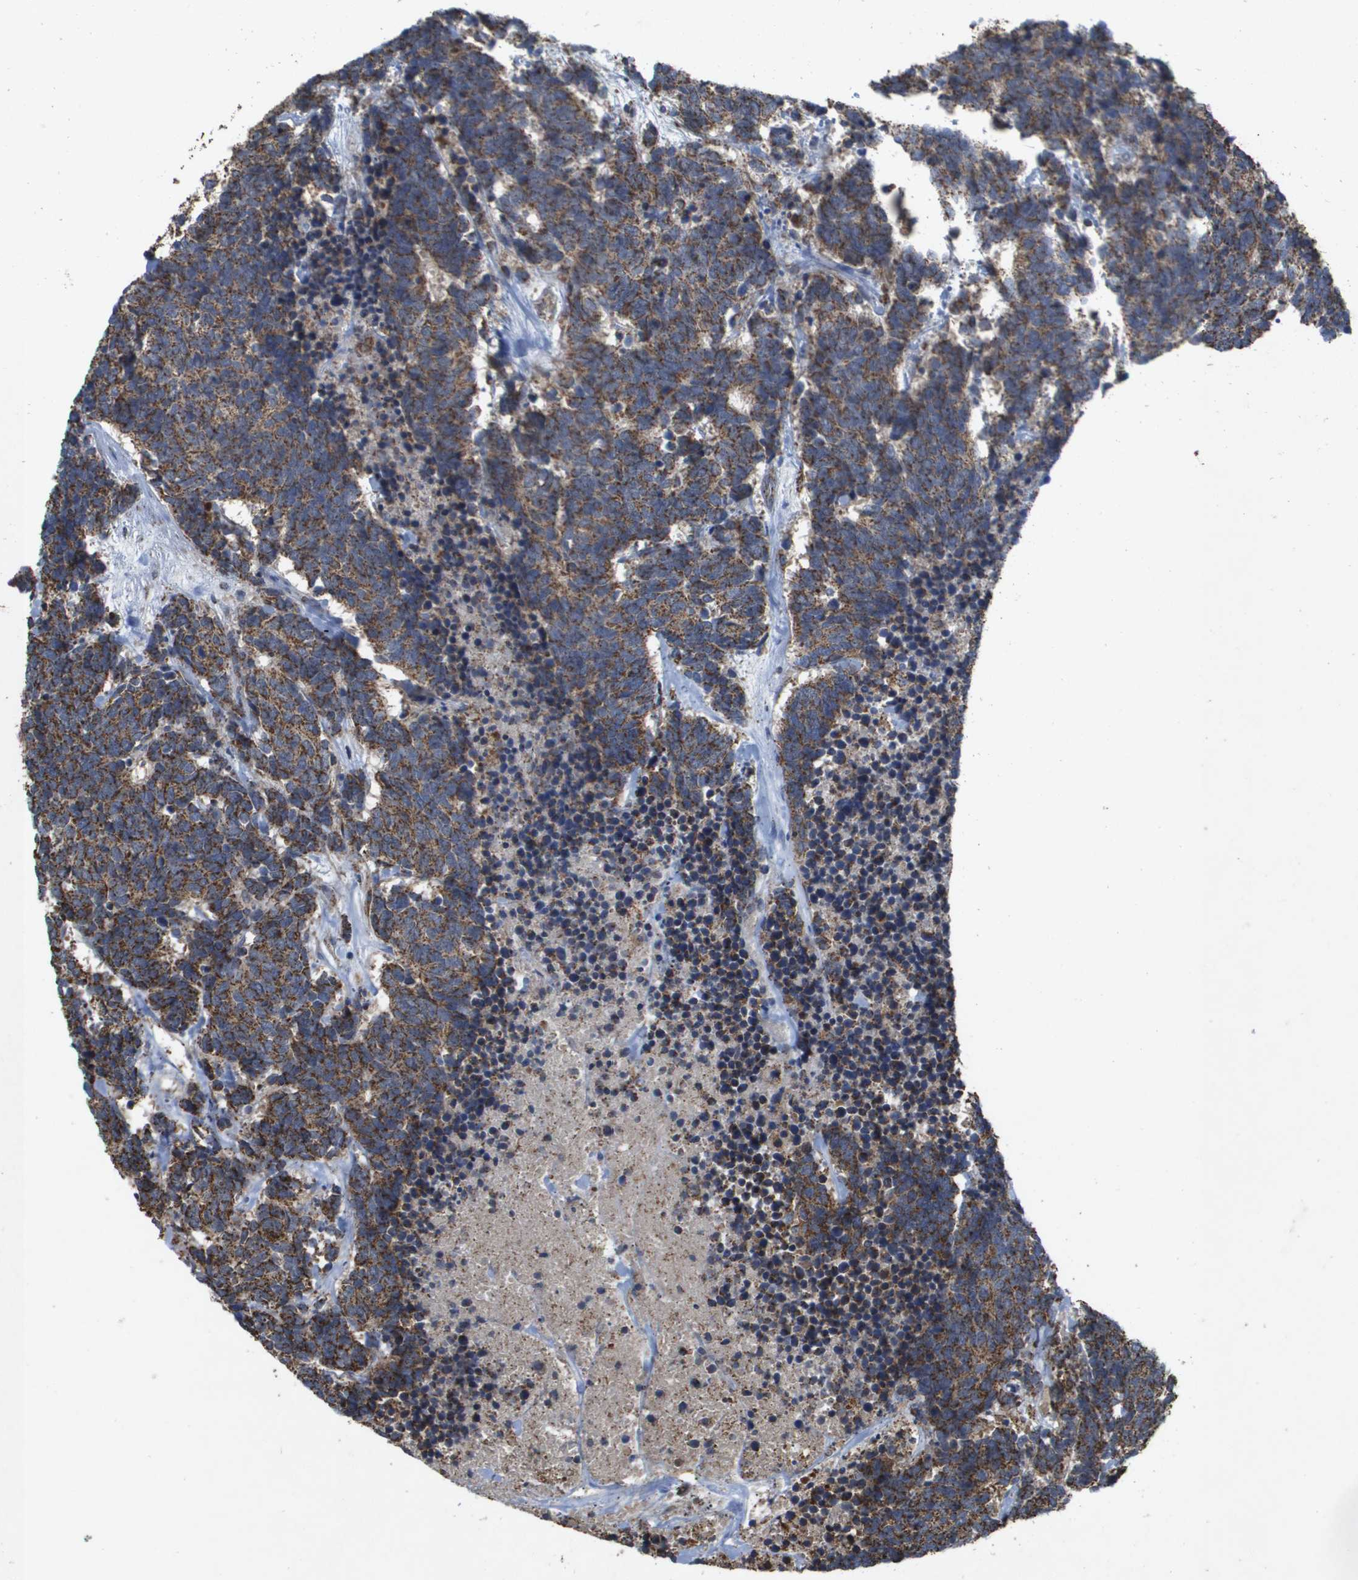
{"staining": {"intensity": "strong", "quantity": ">75%", "location": "cytoplasmic/membranous"}, "tissue": "carcinoid", "cell_type": "Tumor cells", "image_type": "cancer", "snomed": [{"axis": "morphology", "description": "Carcinoma, NOS"}, {"axis": "morphology", "description": "Carcinoid, malignant, NOS"}, {"axis": "topography", "description": "Urinary bladder"}], "caption": "Immunohistochemistry (IHC) of carcinoid shows high levels of strong cytoplasmic/membranous expression in about >75% of tumor cells. (IHC, brightfield microscopy, high magnification).", "gene": "HSPE1", "patient": {"sex": "male", "age": 57}}